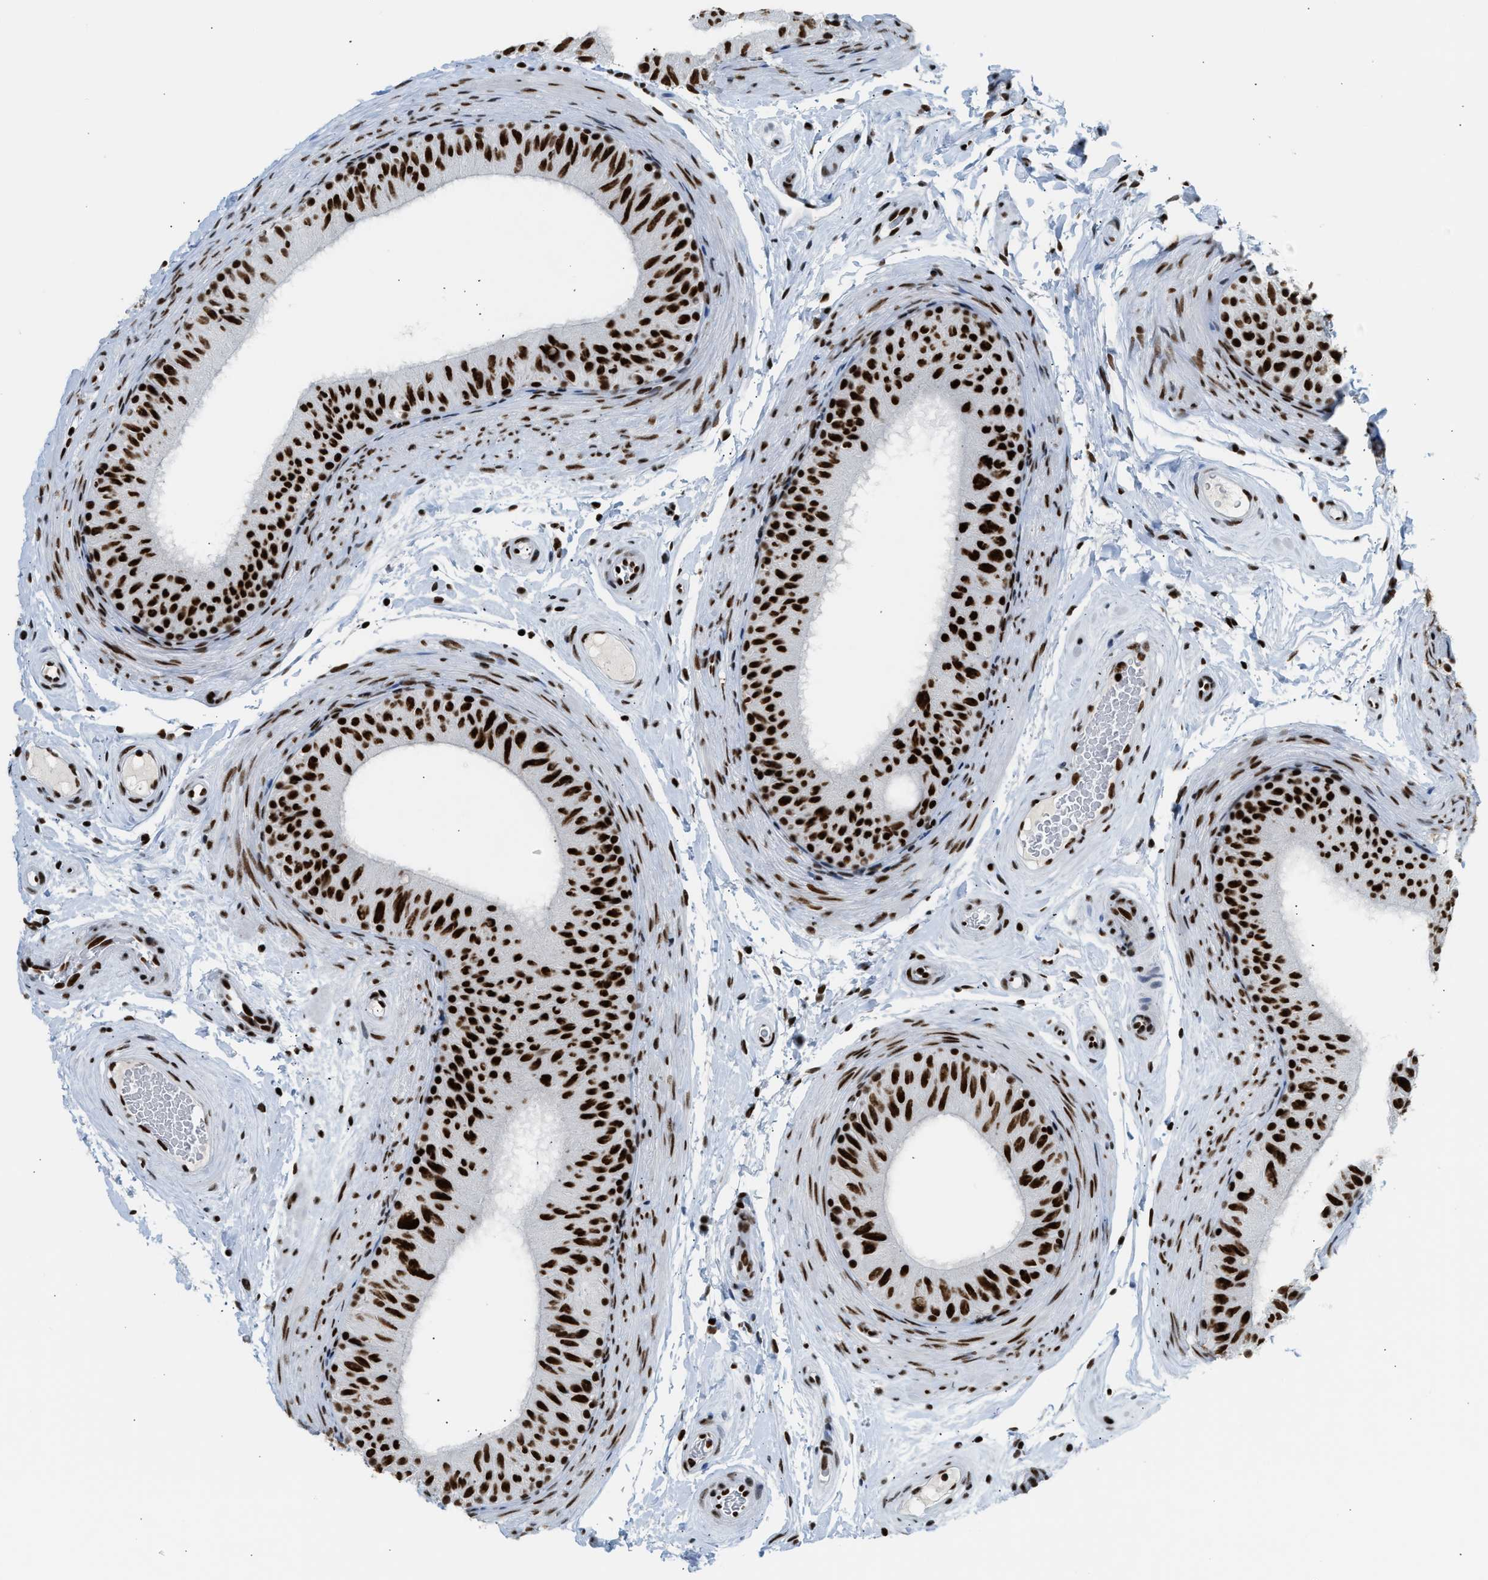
{"staining": {"intensity": "strong", "quantity": ">75%", "location": "nuclear"}, "tissue": "epididymis", "cell_type": "Glandular cells", "image_type": "normal", "snomed": [{"axis": "morphology", "description": "Normal tissue, NOS"}, {"axis": "topography", "description": "Epididymis"}], "caption": "Protein staining shows strong nuclear positivity in approximately >75% of glandular cells in unremarkable epididymis.", "gene": "PIF1", "patient": {"sex": "male", "age": 34}}